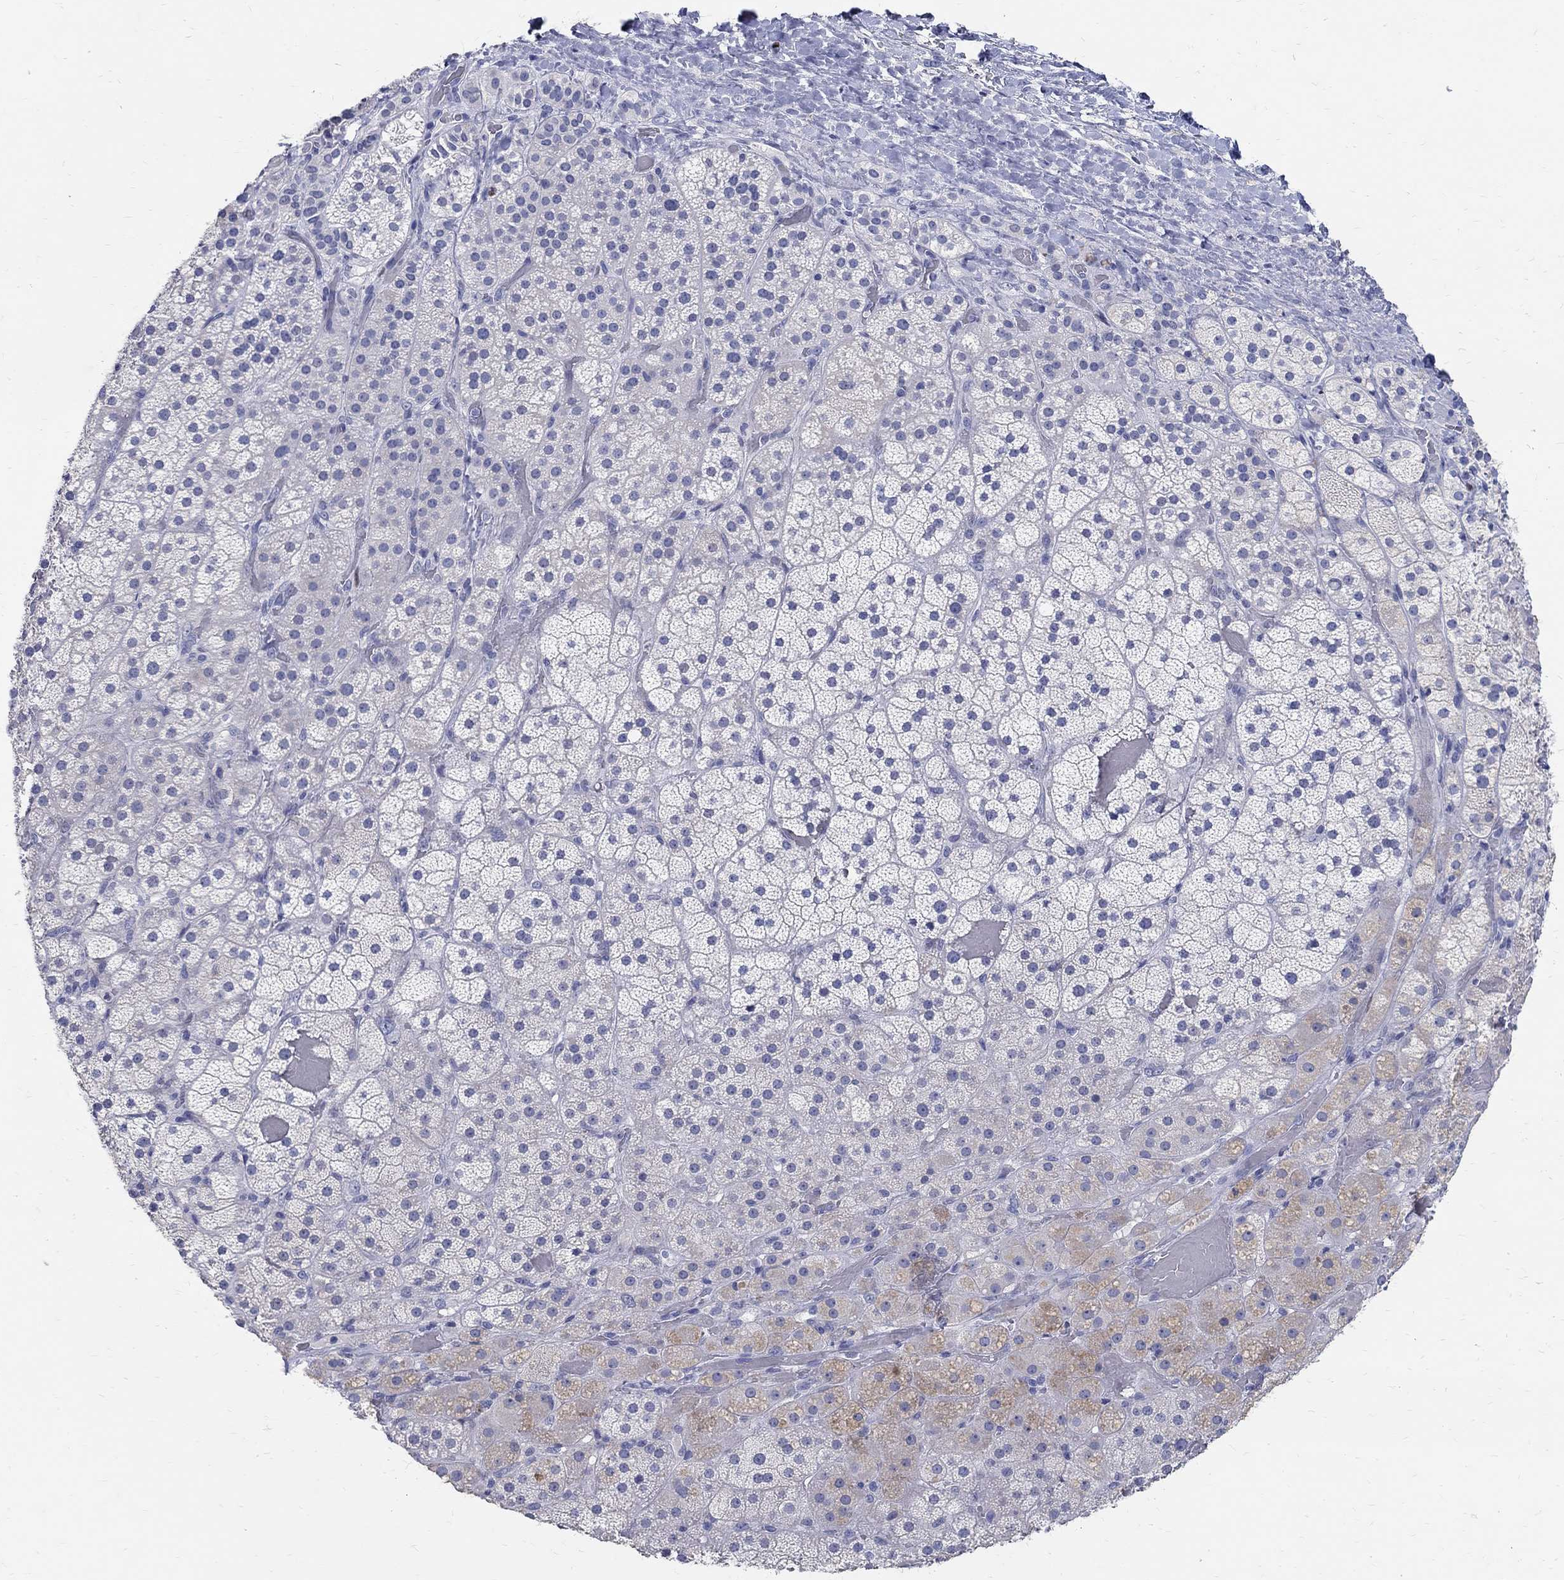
{"staining": {"intensity": "weak", "quantity": "<25%", "location": "cytoplasmic/membranous"}, "tissue": "adrenal gland", "cell_type": "Glandular cells", "image_type": "normal", "snomed": [{"axis": "morphology", "description": "Normal tissue, NOS"}, {"axis": "topography", "description": "Adrenal gland"}], "caption": "Immunohistochemistry (IHC) histopathology image of normal adrenal gland: adrenal gland stained with DAB displays no significant protein staining in glandular cells.", "gene": "SOX2", "patient": {"sex": "male", "age": 57}}